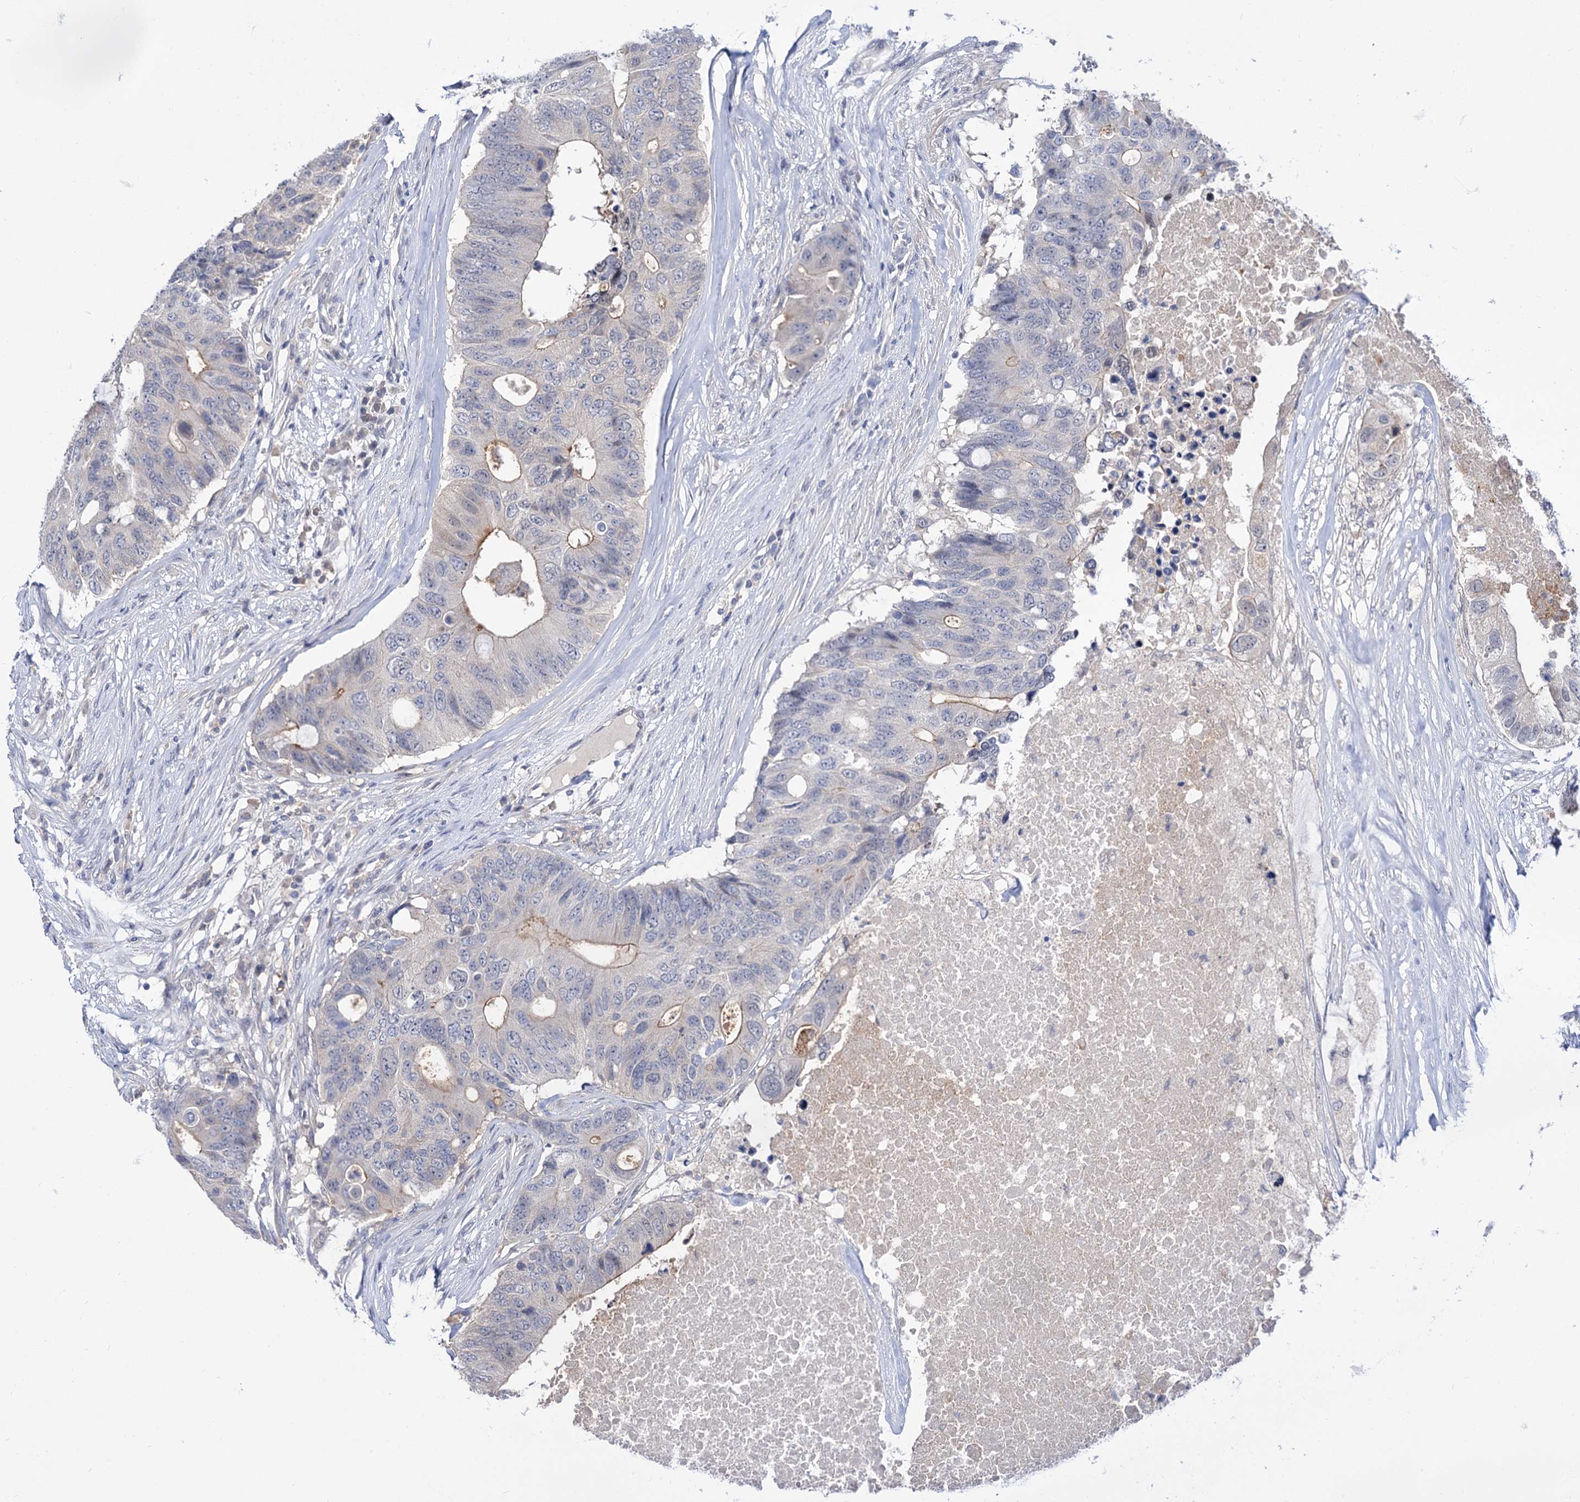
{"staining": {"intensity": "weak", "quantity": "<25%", "location": "cytoplasmic/membranous"}, "tissue": "colorectal cancer", "cell_type": "Tumor cells", "image_type": "cancer", "snomed": [{"axis": "morphology", "description": "Adenocarcinoma, NOS"}, {"axis": "topography", "description": "Colon"}], "caption": "Immunohistochemistry (IHC) histopathology image of neoplastic tissue: human colorectal cancer stained with DAB shows no significant protein staining in tumor cells. (Immunohistochemistry, brightfield microscopy, high magnification).", "gene": "NEK10", "patient": {"sex": "male", "age": 71}}